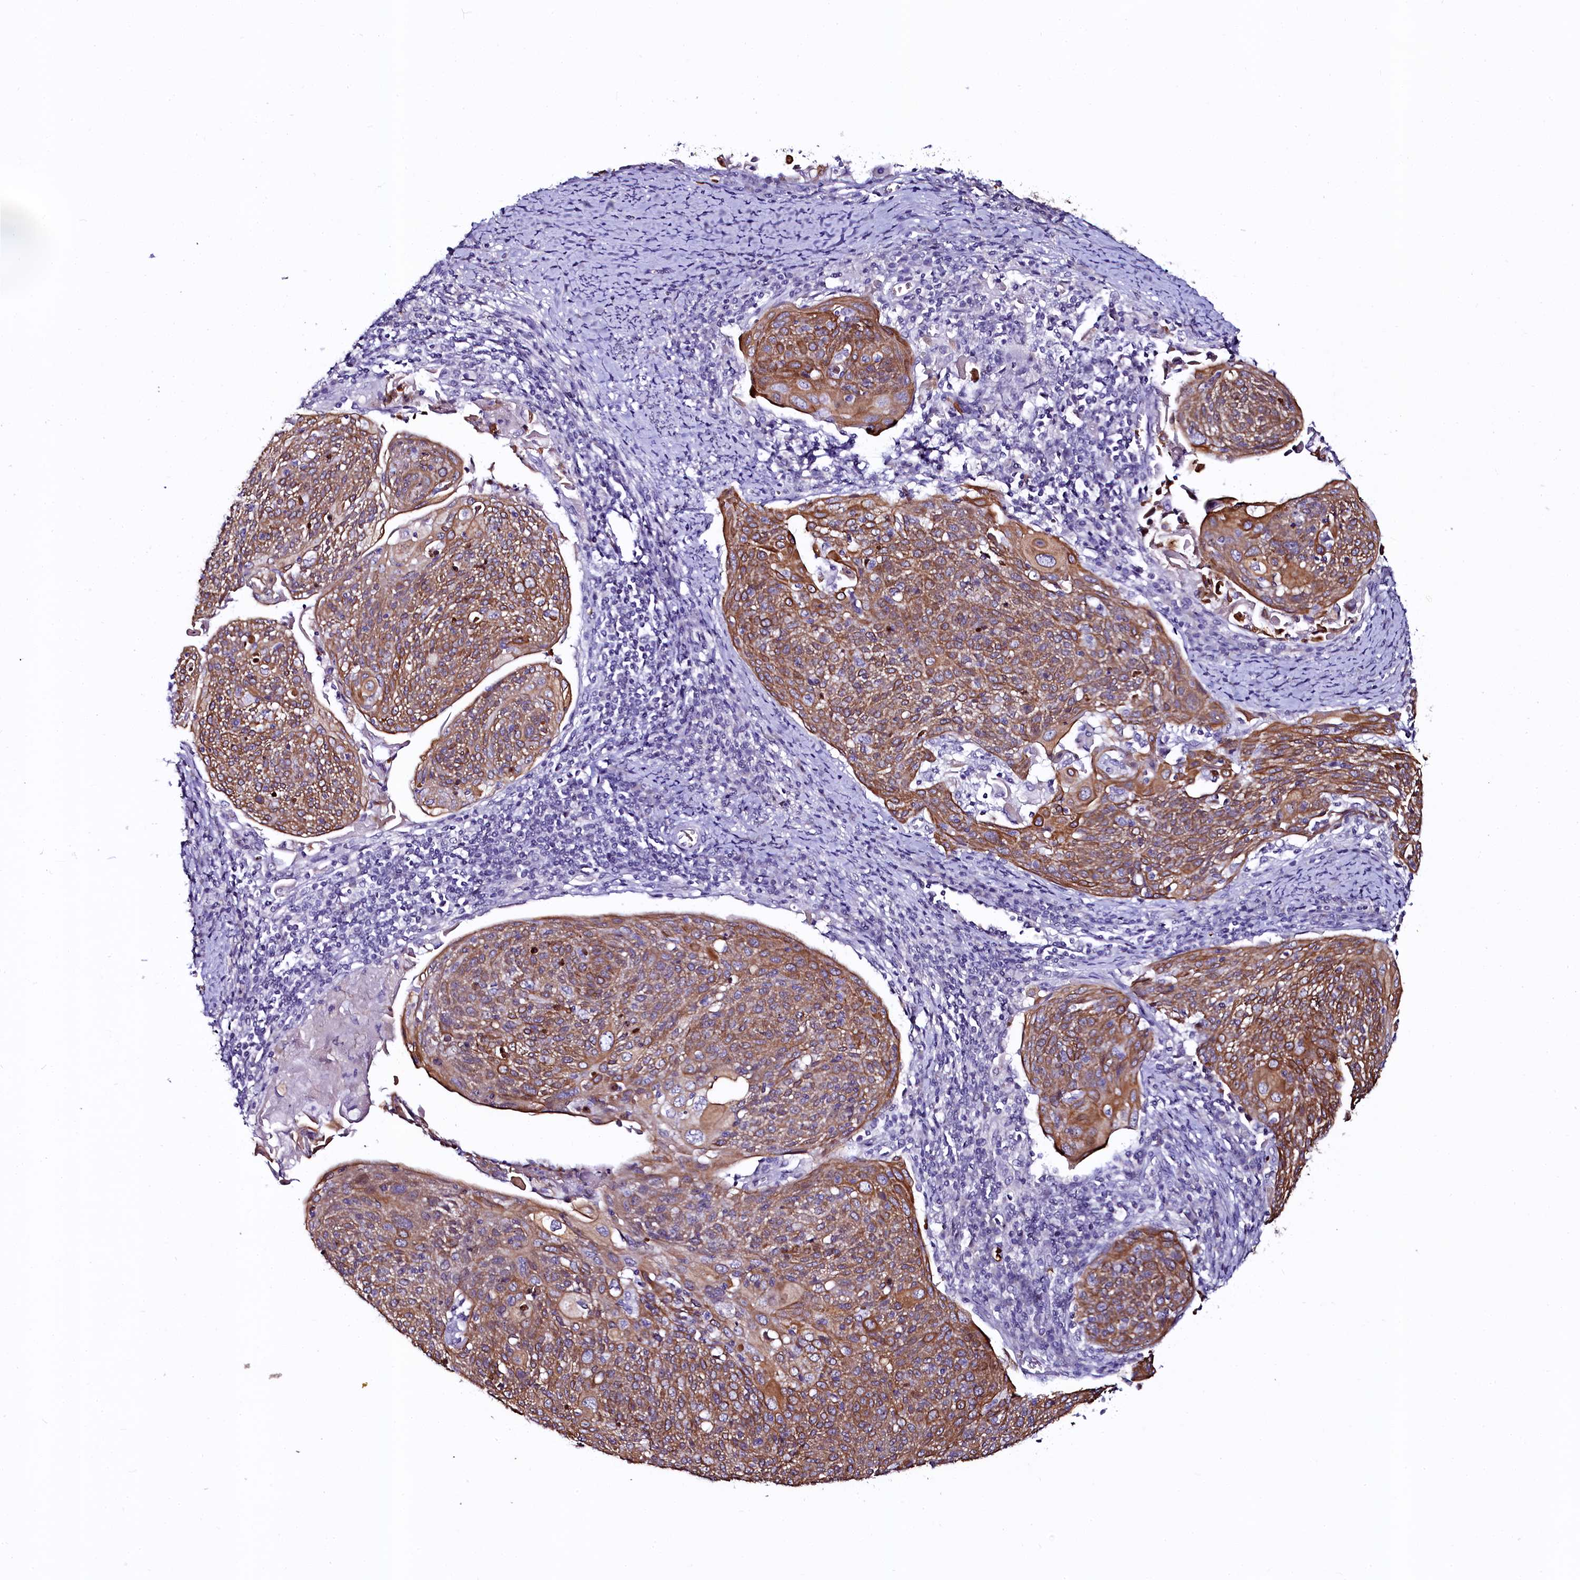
{"staining": {"intensity": "moderate", "quantity": ">75%", "location": "cytoplasmic/membranous"}, "tissue": "cervical cancer", "cell_type": "Tumor cells", "image_type": "cancer", "snomed": [{"axis": "morphology", "description": "Squamous cell carcinoma, NOS"}, {"axis": "topography", "description": "Cervix"}], "caption": "Immunohistochemistry (DAB) staining of human cervical squamous cell carcinoma shows moderate cytoplasmic/membranous protein staining in about >75% of tumor cells.", "gene": "CTDSPL2", "patient": {"sex": "female", "age": 67}}